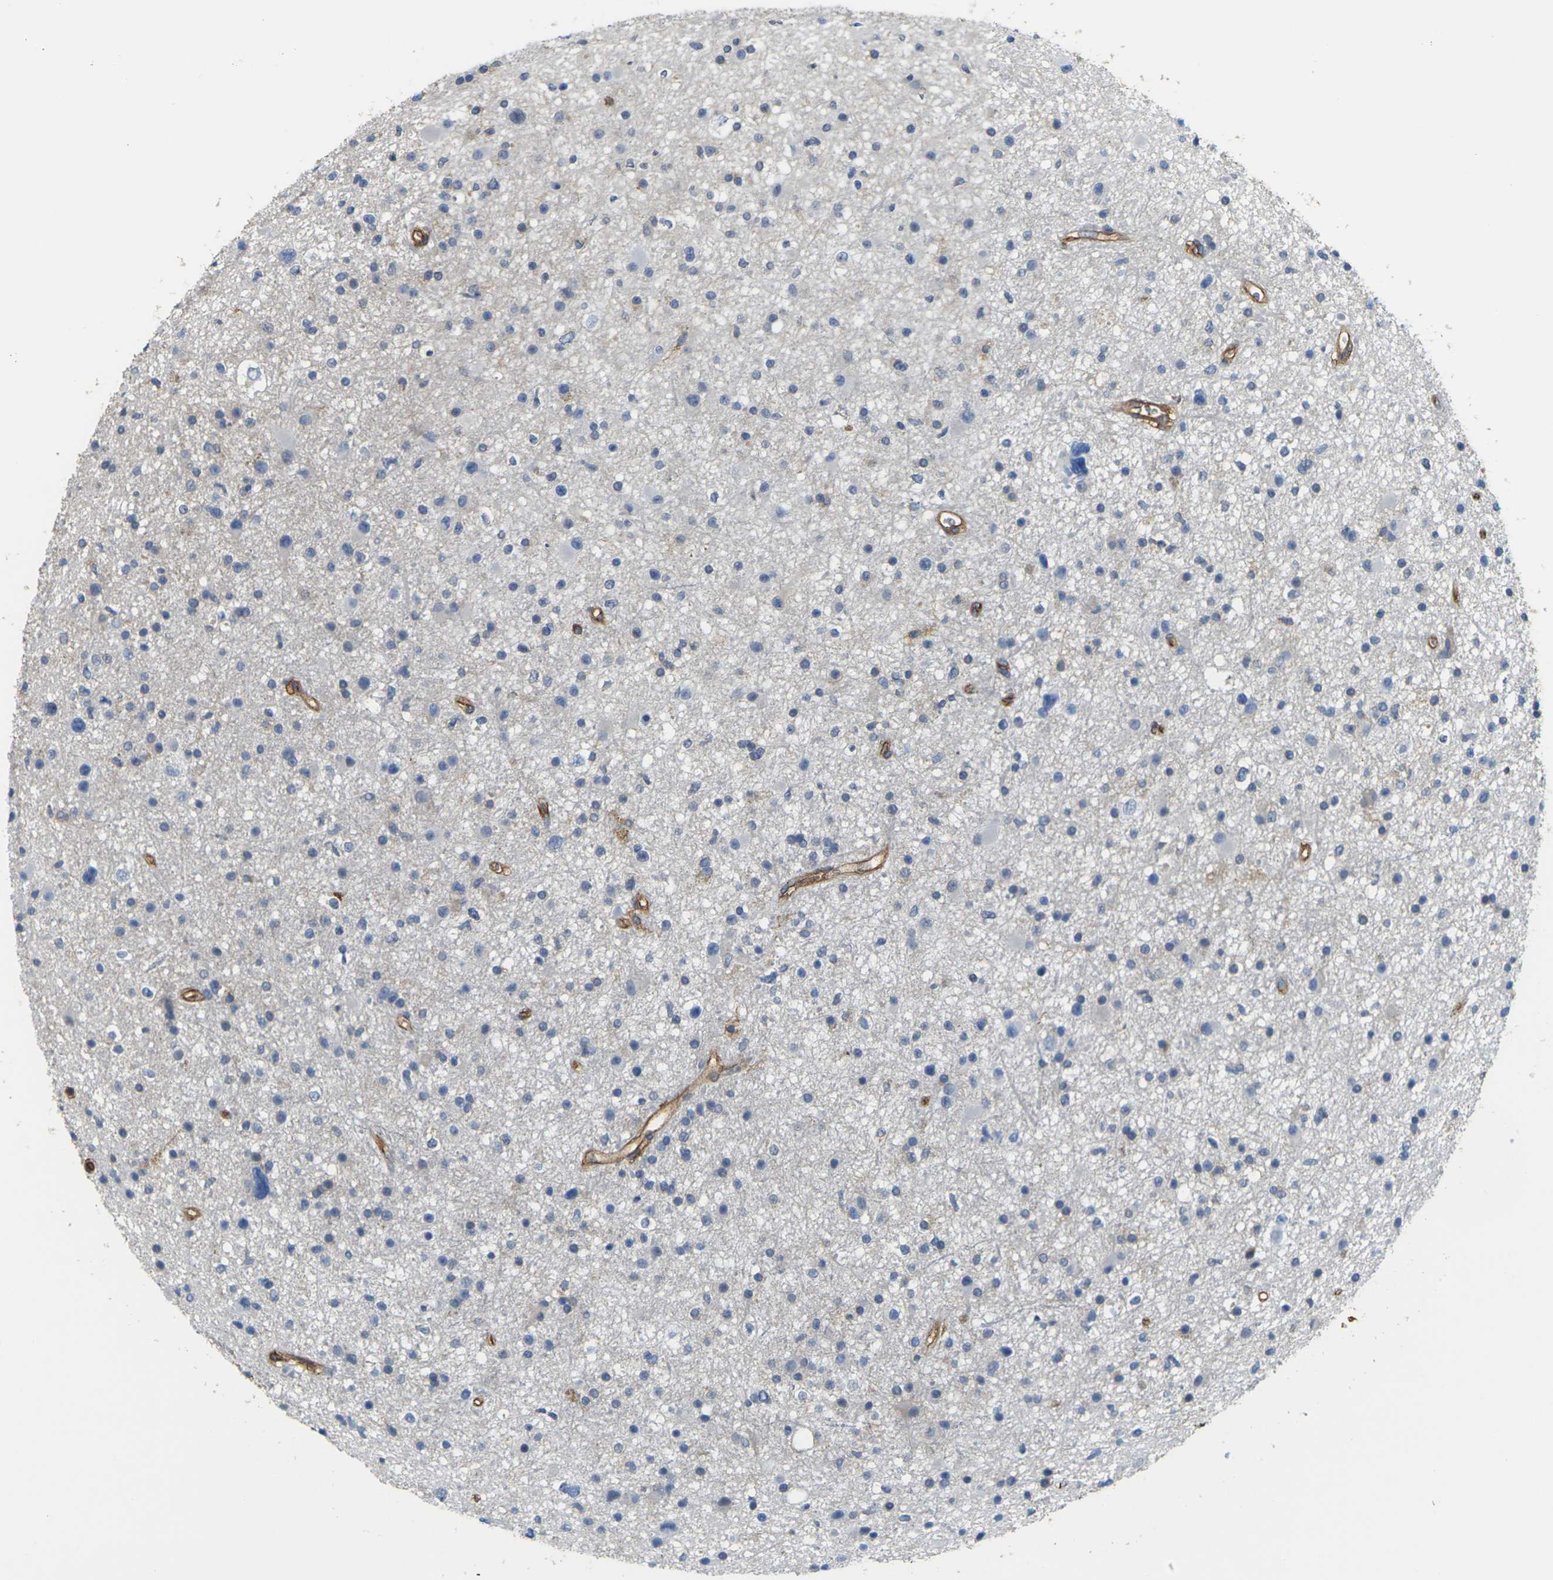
{"staining": {"intensity": "negative", "quantity": "none", "location": "none"}, "tissue": "glioma", "cell_type": "Tumor cells", "image_type": "cancer", "snomed": [{"axis": "morphology", "description": "Glioma, malignant, High grade"}, {"axis": "topography", "description": "Brain"}], "caption": "An immunohistochemistry micrograph of malignant glioma (high-grade) is shown. There is no staining in tumor cells of malignant glioma (high-grade).", "gene": "IQGAP1", "patient": {"sex": "male", "age": 33}}